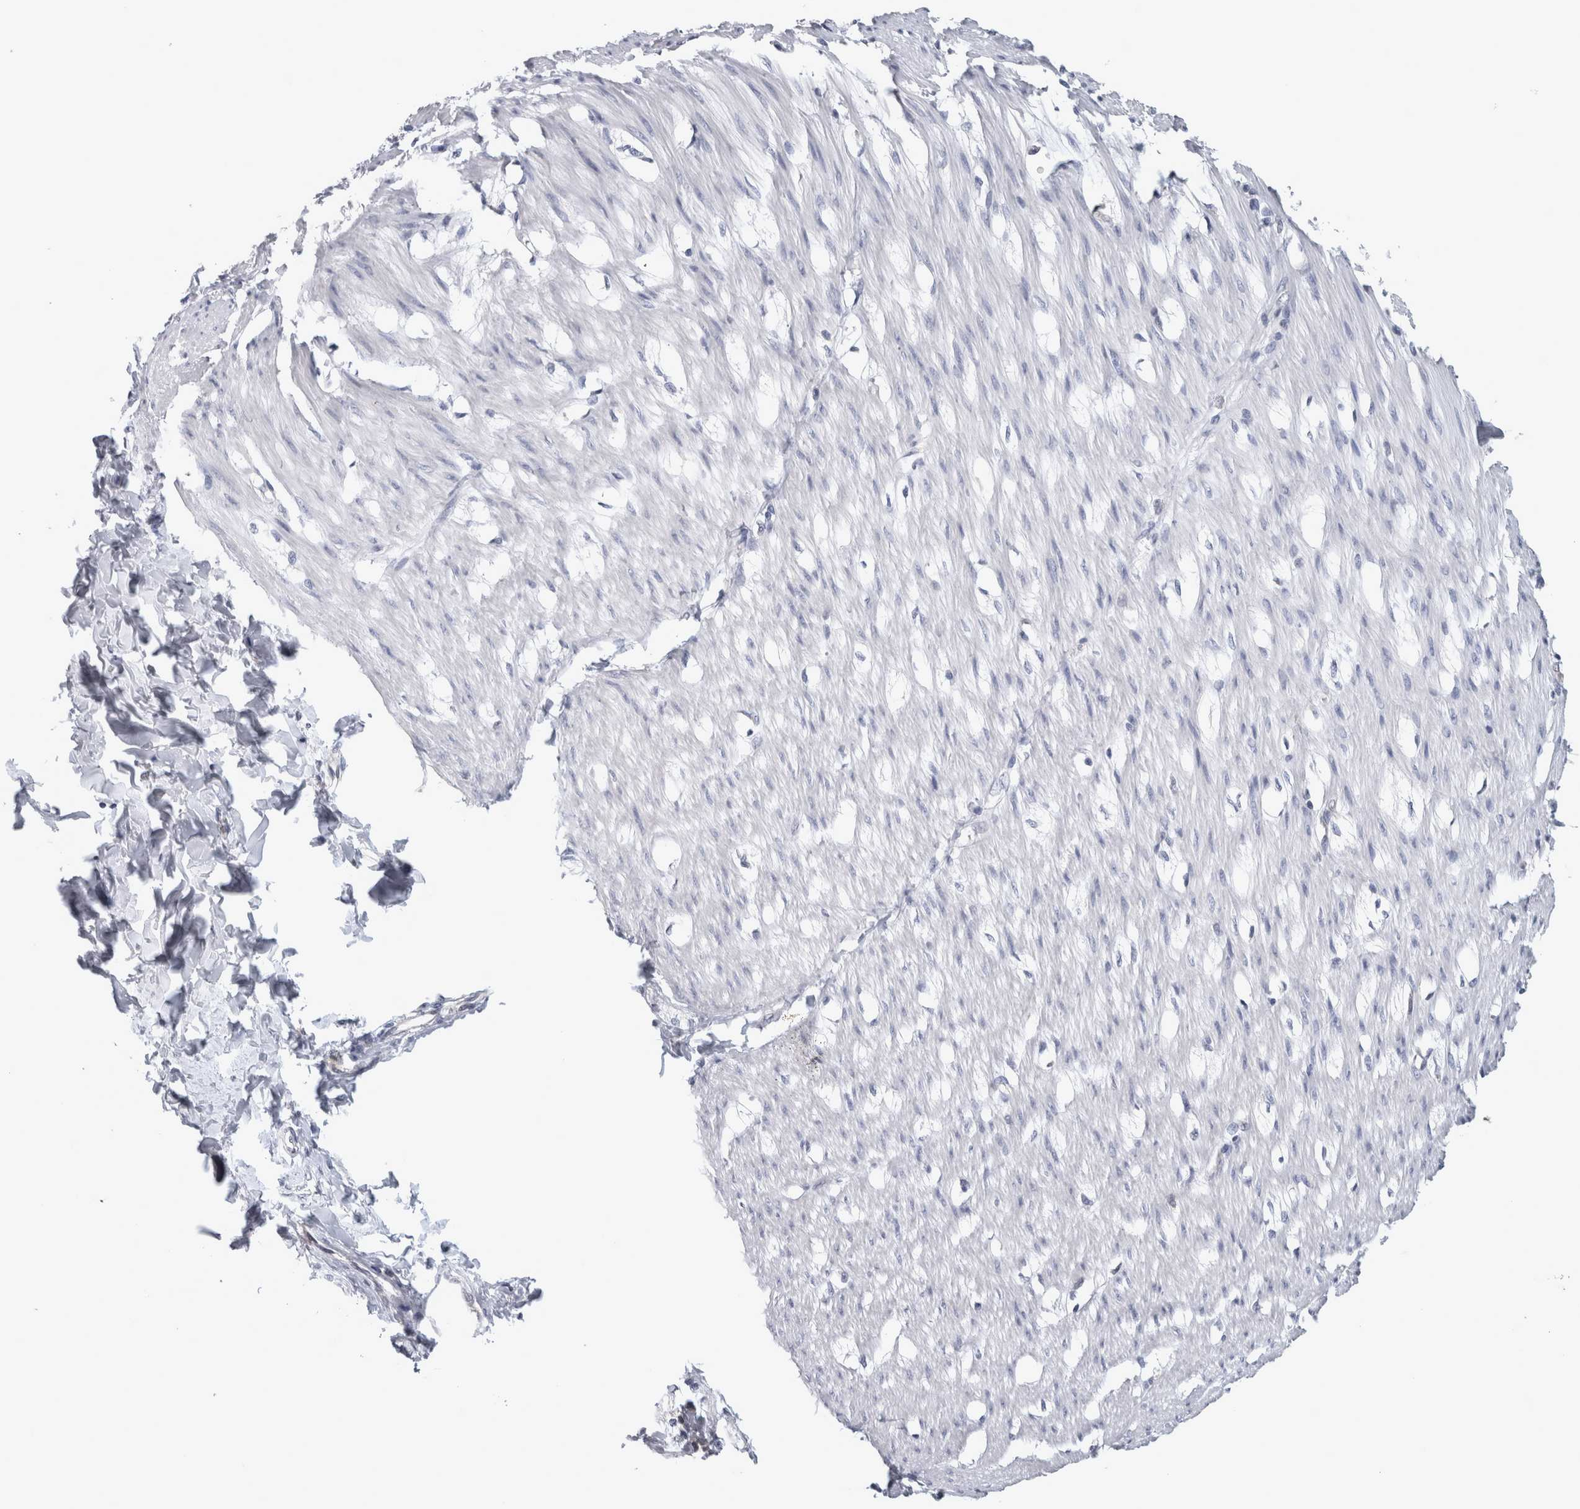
{"staining": {"intensity": "negative", "quantity": "none", "location": "none"}, "tissue": "smooth muscle", "cell_type": "Smooth muscle cells", "image_type": "normal", "snomed": [{"axis": "morphology", "description": "Normal tissue, NOS"}, {"axis": "morphology", "description": "Adenocarcinoma, NOS"}, {"axis": "topography", "description": "Smooth muscle"}, {"axis": "topography", "description": "Colon"}], "caption": "The histopathology image displays no significant staining in smooth muscle cells of smooth muscle.", "gene": "NAPRT", "patient": {"sex": "male", "age": 14}}